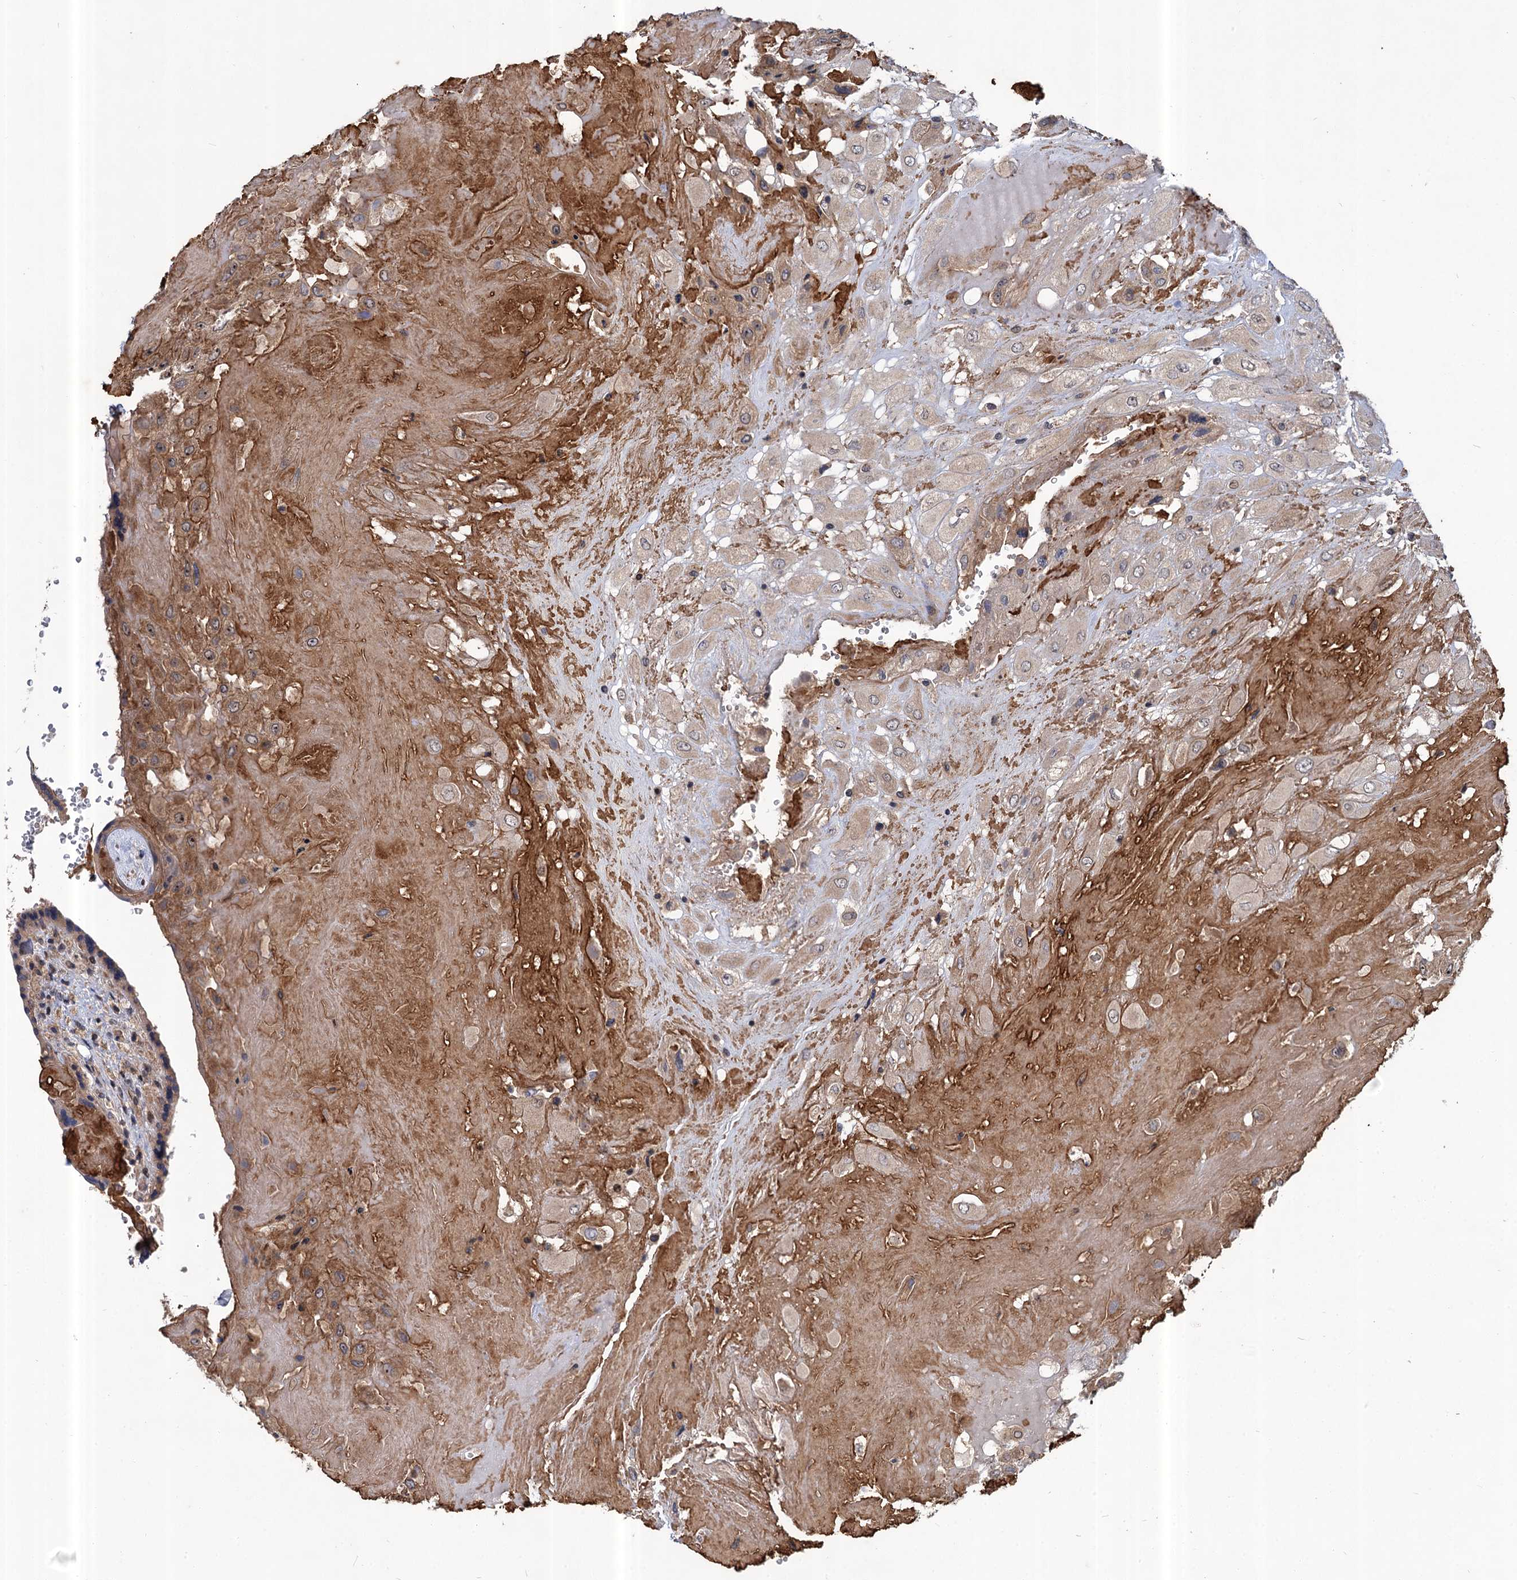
{"staining": {"intensity": "moderate", "quantity": "<25%", "location": "cytoplasmic/membranous"}, "tissue": "placenta", "cell_type": "Decidual cells", "image_type": "normal", "snomed": [{"axis": "morphology", "description": "Normal tissue, NOS"}, {"axis": "topography", "description": "Placenta"}], "caption": "IHC of benign placenta displays low levels of moderate cytoplasmic/membranous expression in about <25% of decidual cells. IHC stains the protein in brown and the nuclei are stained blue.", "gene": "ABLIM1", "patient": {"sex": "female", "age": 37}}